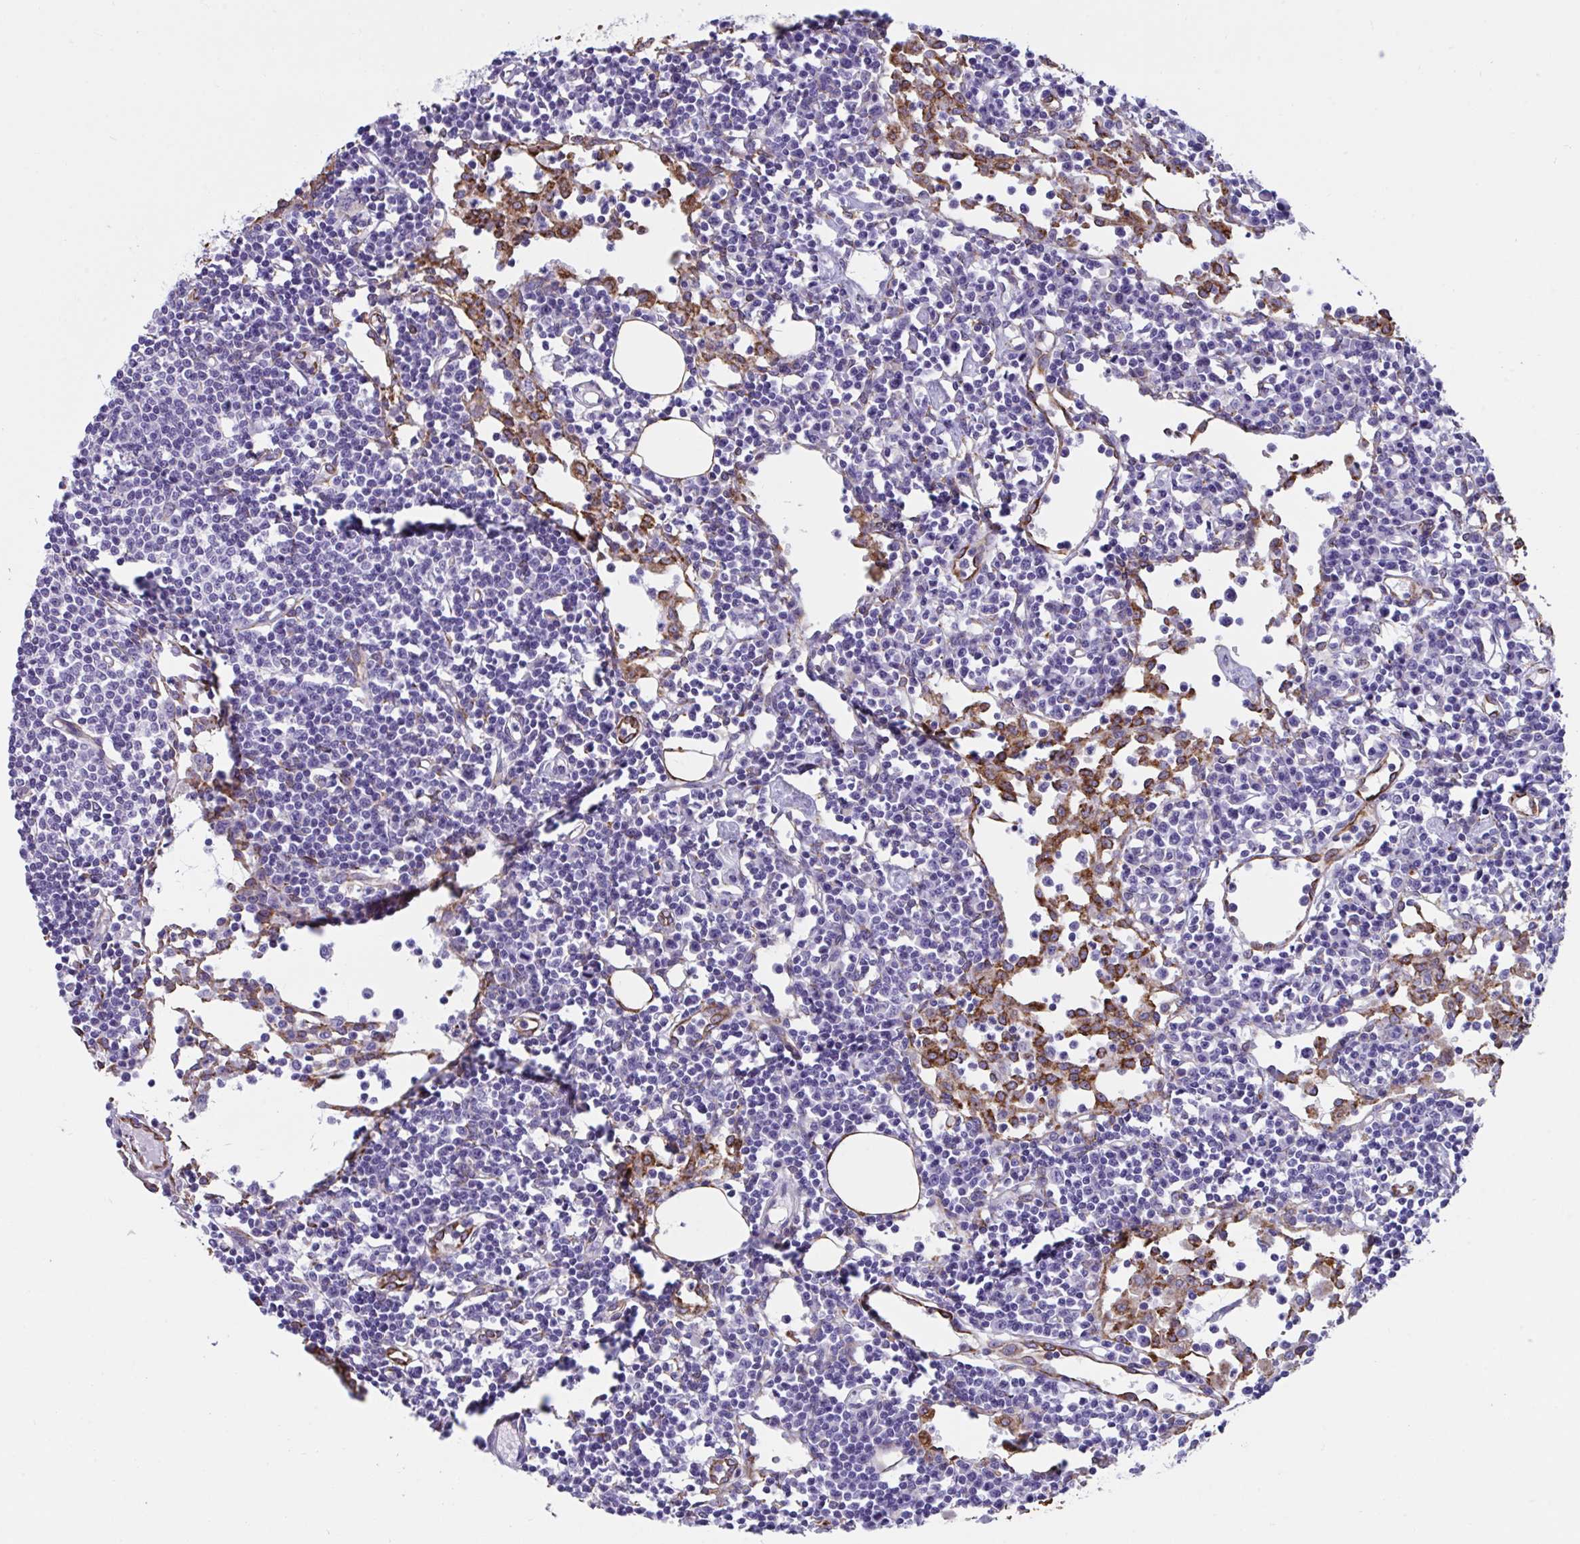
{"staining": {"intensity": "negative", "quantity": "none", "location": "none"}, "tissue": "lymph node", "cell_type": "Germinal center cells", "image_type": "normal", "snomed": [{"axis": "morphology", "description": "Normal tissue, NOS"}, {"axis": "topography", "description": "Lymph node"}], "caption": "Normal lymph node was stained to show a protein in brown. There is no significant staining in germinal center cells. (Stains: DAB (3,3'-diaminobenzidine) IHC with hematoxylin counter stain, Microscopy: brightfield microscopy at high magnification).", "gene": "ASPH", "patient": {"sex": "female", "age": 78}}